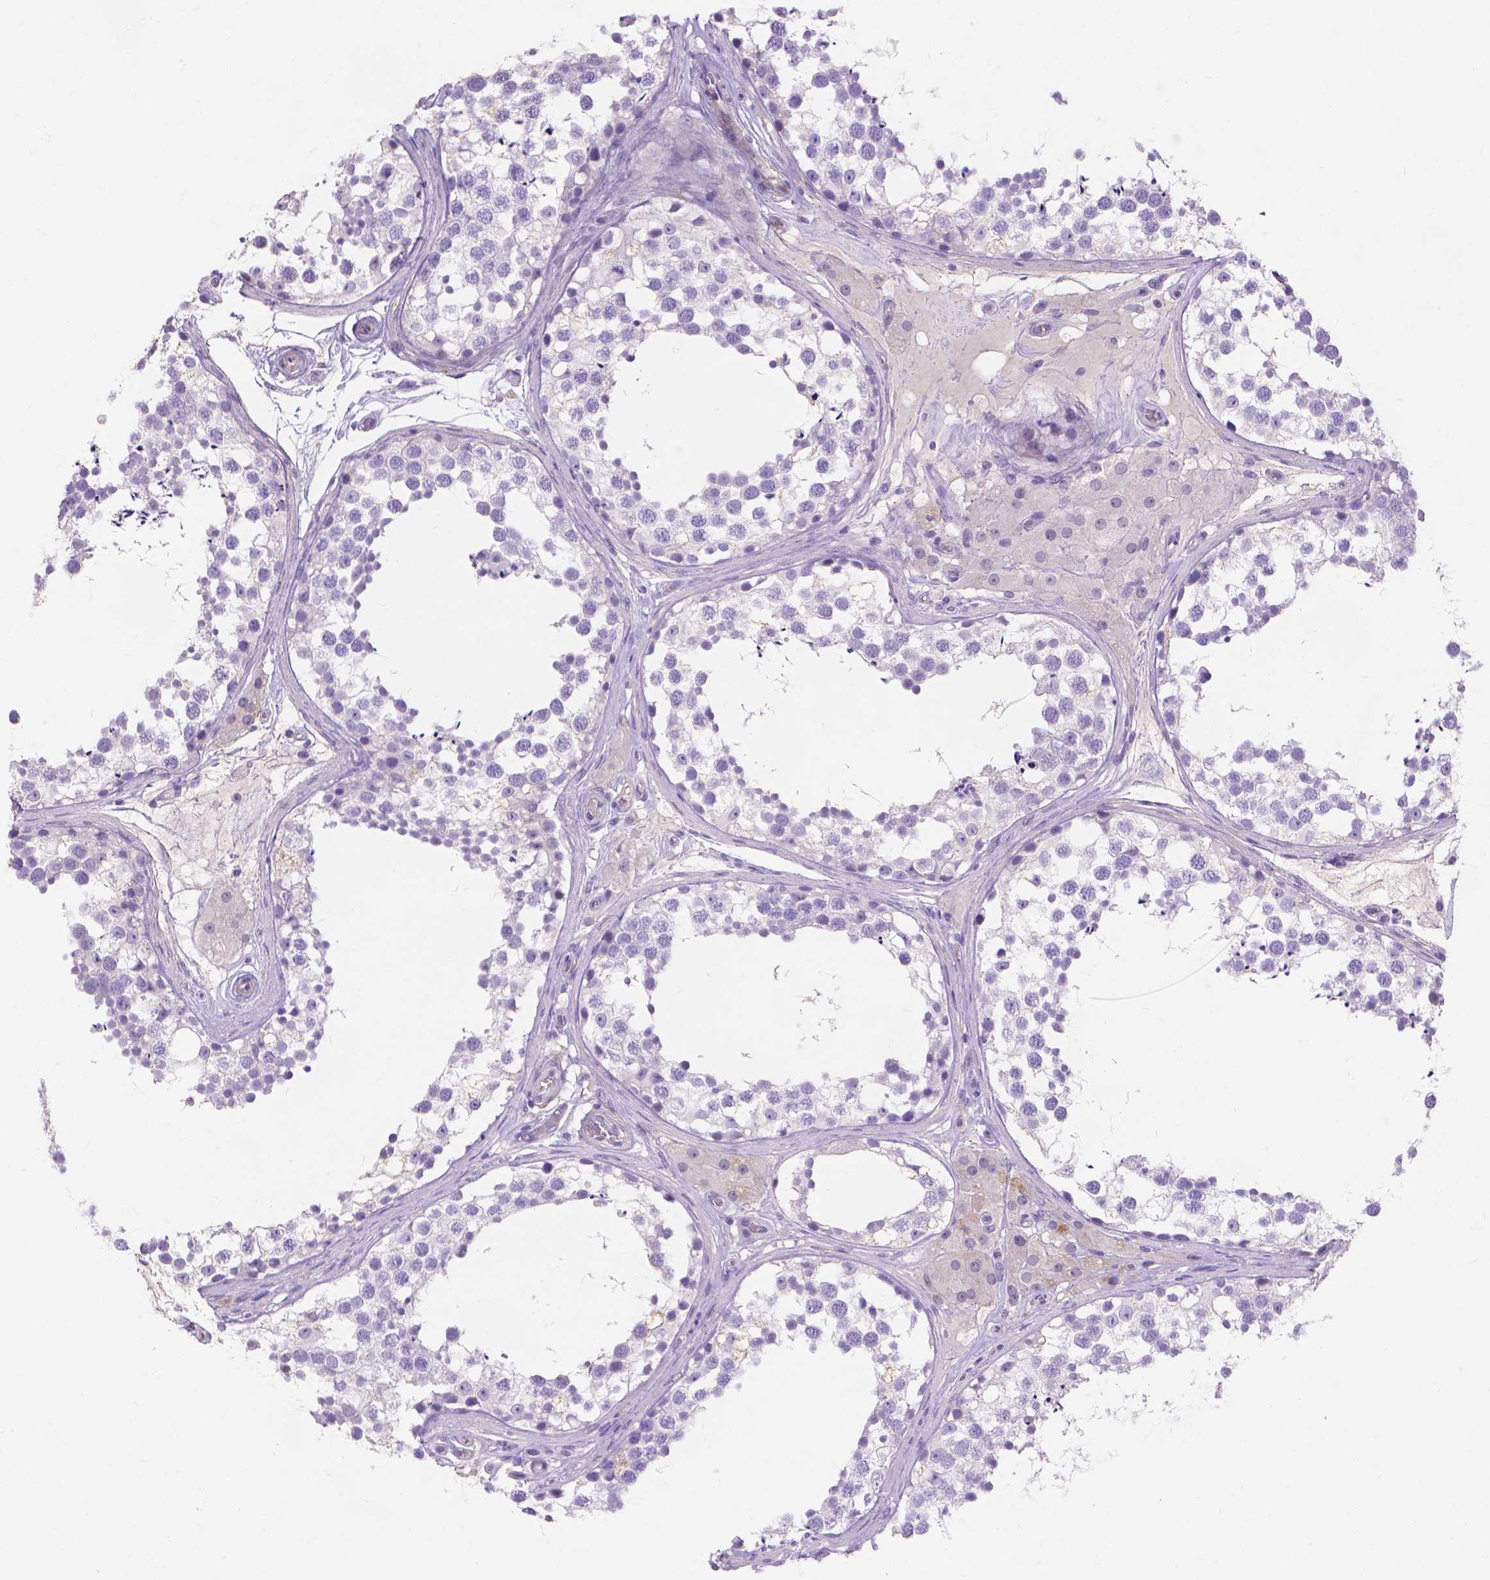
{"staining": {"intensity": "negative", "quantity": "none", "location": "none"}, "tissue": "testis", "cell_type": "Cells in seminiferous ducts", "image_type": "normal", "snomed": [{"axis": "morphology", "description": "Normal tissue, NOS"}, {"axis": "morphology", "description": "Seminoma, NOS"}, {"axis": "topography", "description": "Testis"}], "caption": "An immunohistochemistry (IHC) micrograph of benign testis is shown. There is no staining in cells in seminiferous ducts of testis. (Stains: DAB immunohistochemistry with hematoxylin counter stain, Microscopy: brightfield microscopy at high magnification).", "gene": "MBLAC1", "patient": {"sex": "male", "age": 65}}